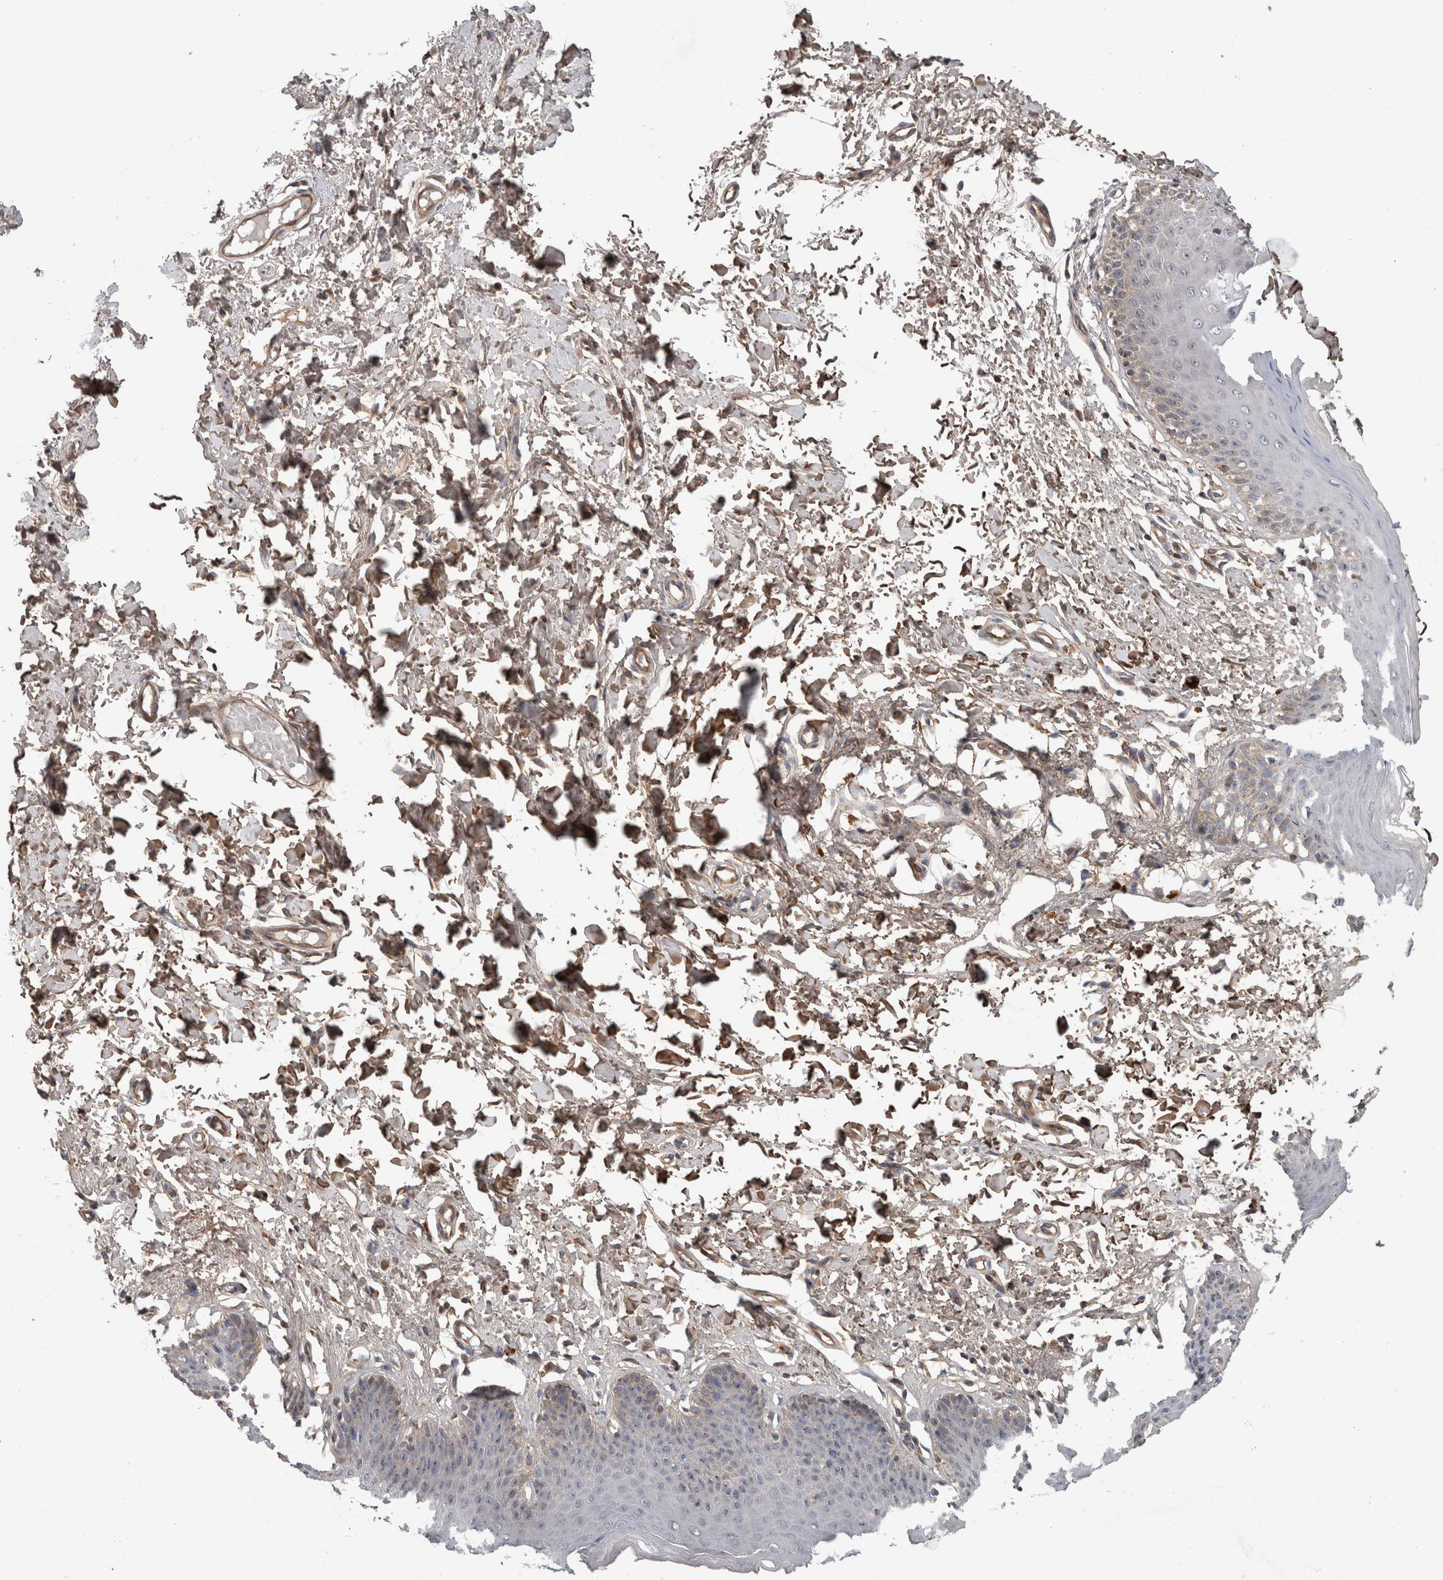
{"staining": {"intensity": "weak", "quantity": "<25%", "location": "cytoplasmic/membranous"}, "tissue": "skin", "cell_type": "Epidermal cells", "image_type": "normal", "snomed": [{"axis": "morphology", "description": "Normal tissue, NOS"}, {"axis": "topography", "description": "Vulva"}], "caption": "Epidermal cells are negative for protein expression in unremarkable human skin. (Stains: DAB immunohistochemistry (IHC) with hematoxylin counter stain, Microscopy: brightfield microscopy at high magnification).", "gene": "TARBP1", "patient": {"sex": "female", "age": 66}}